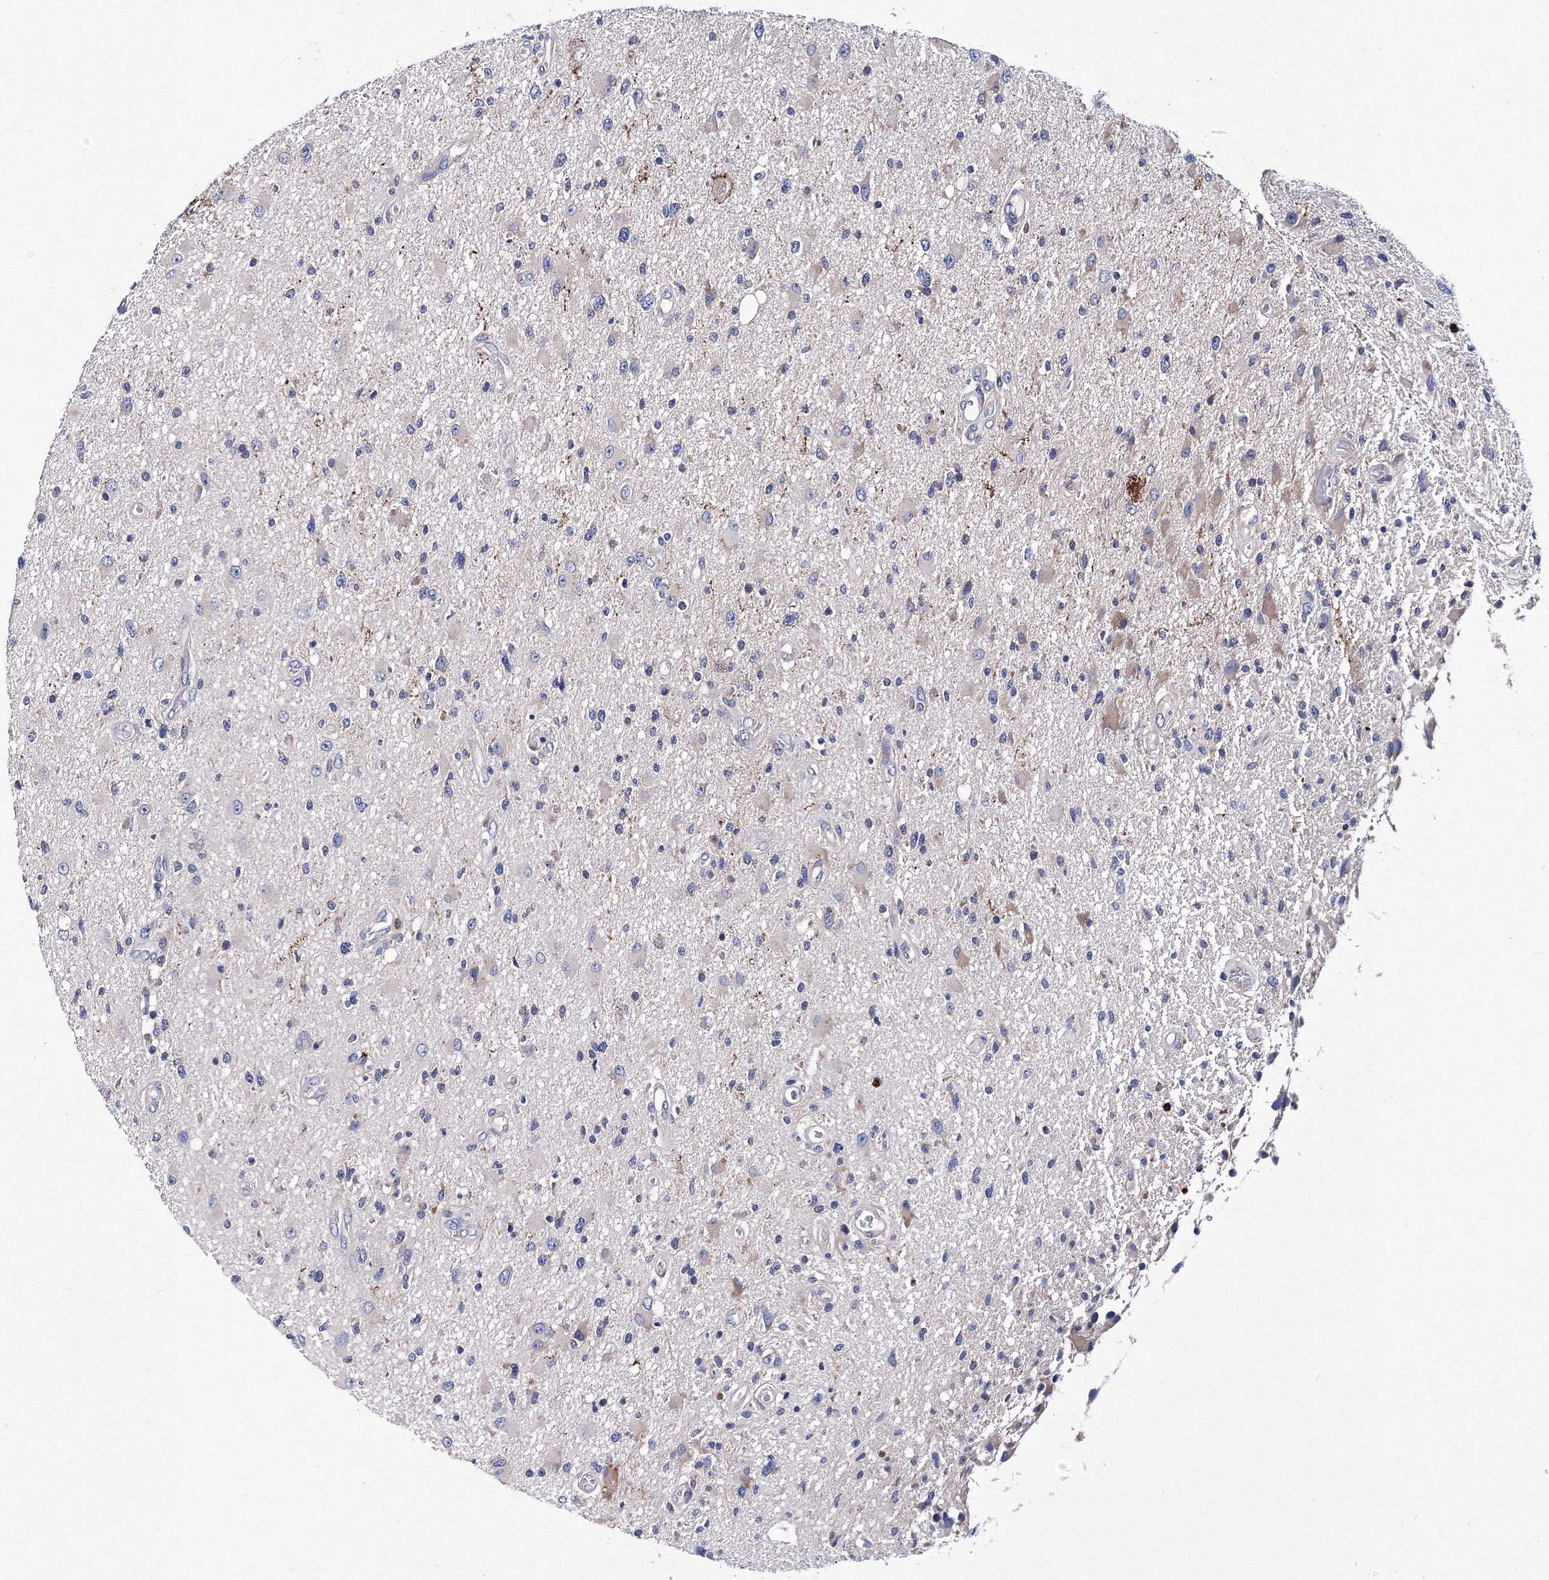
{"staining": {"intensity": "negative", "quantity": "none", "location": "none"}, "tissue": "glioma", "cell_type": "Tumor cells", "image_type": "cancer", "snomed": [{"axis": "morphology", "description": "Glioma, malignant, High grade"}, {"axis": "topography", "description": "Brain"}], "caption": "This photomicrograph is of glioma stained with immunohistochemistry (IHC) to label a protein in brown with the nuclei are counter-stained blue. There is no expression in tumor cells.", "gene": "TRPM2", "patient": {"sex": "male", "age": 33}}